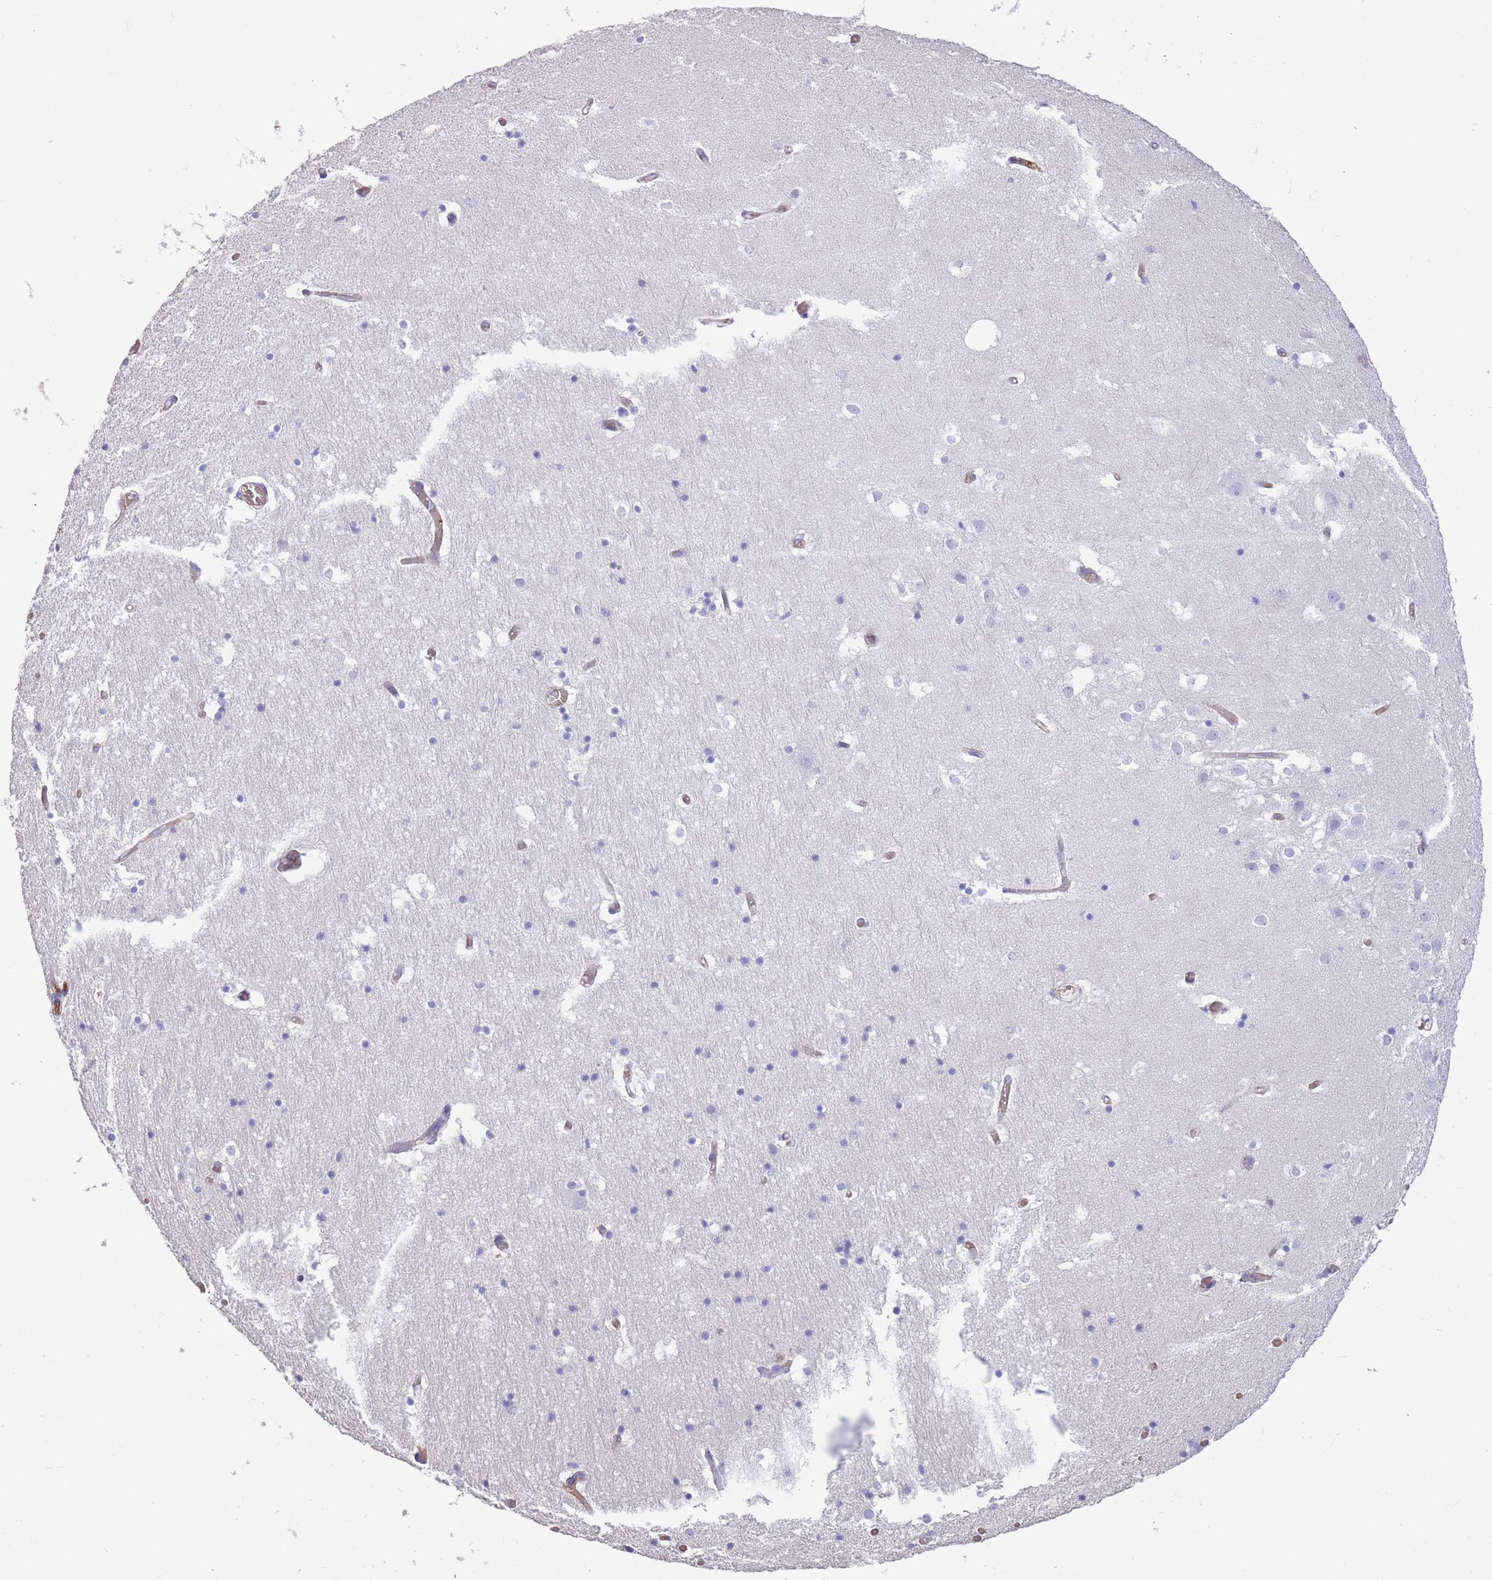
{"staining": {"intensity": "negative", "quantity": "none", "location": "none"}, "tissue": "hippocampus", "cell_type": "Glial cells", "image_type": "normal", "snomed": [{"axis": "morphology", "description": "Normal tissue, NOS"}, {"axis": "topography", "description": "Hippocampus"}], "caption": "The immunohistochemistry (IHC) image has no significant positivity in glial cells of hippocampus.", "gene": "ANKRD53", "patient": {"sex": "female", "age": 52}}